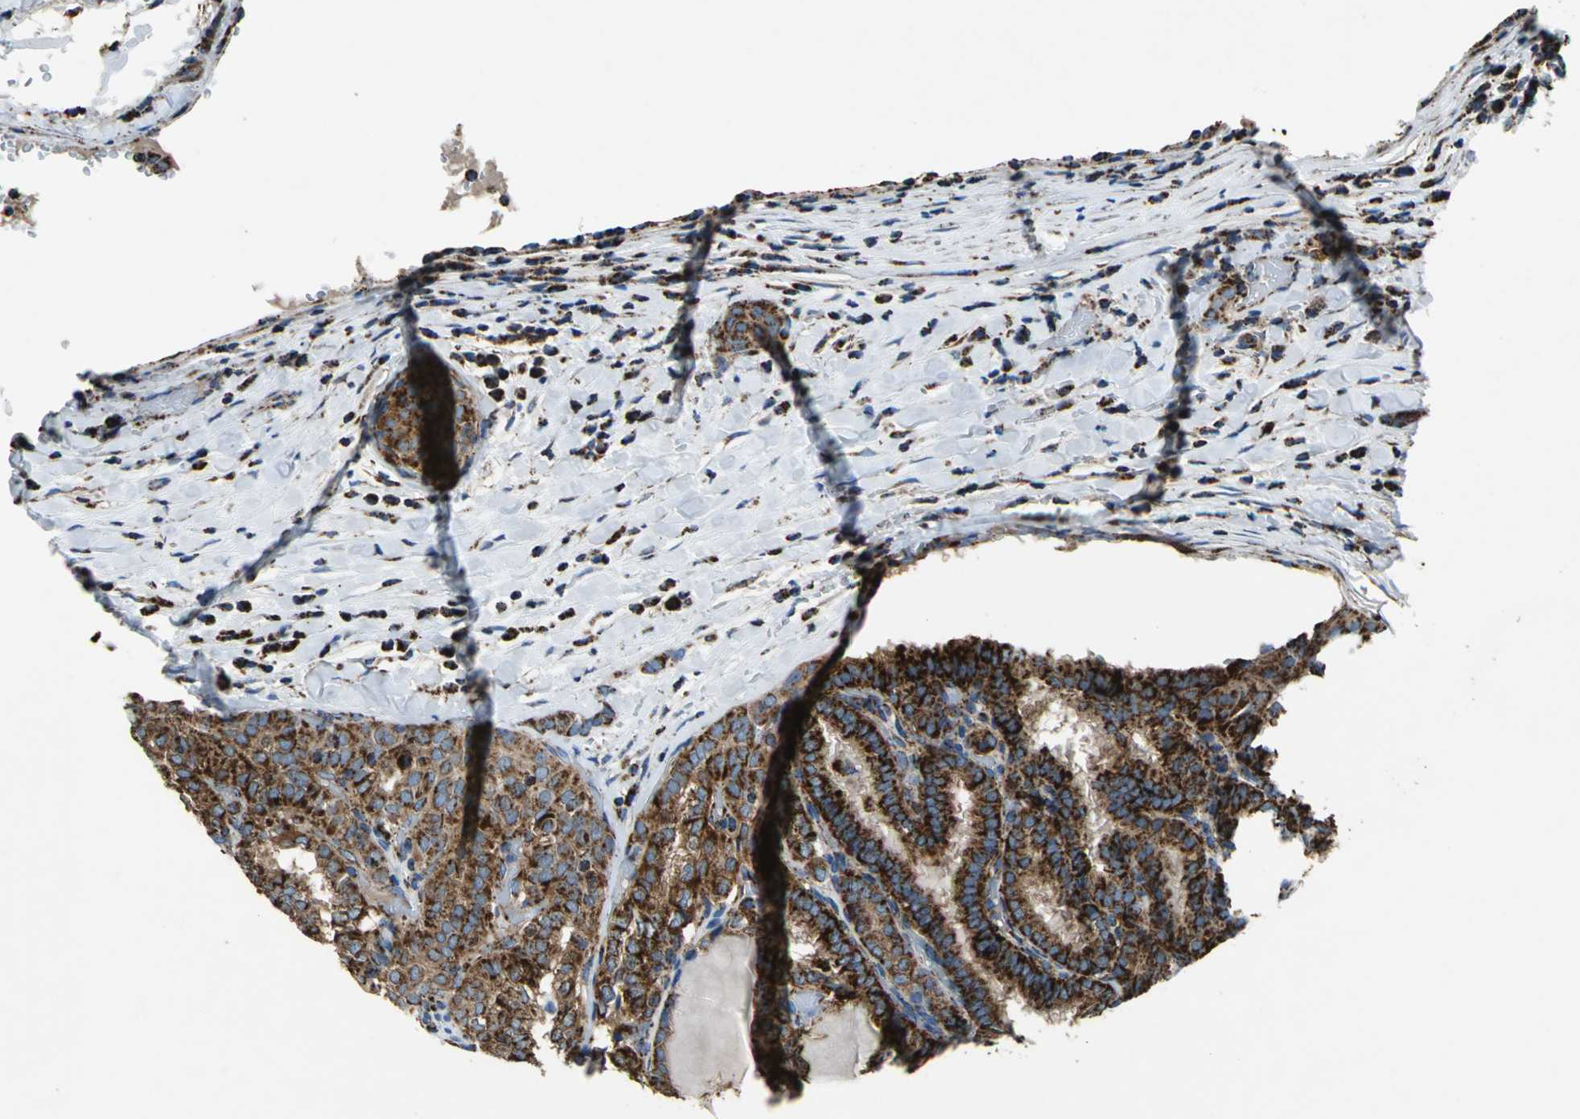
{"staining": {"intensity": "strong", "quantity": ">75%", "location": "cytoplasmic/membranous"}, "tissue": "thyroid cancer", "cell_type": "Tumor cells", "image_type": "cancer", "snomed": [{"axis": "morphology", "description": "Papillary adenocarcinoma, NOS"}, {"axis": "topography", "description": "Thyroid gland"}], "caption": "Human papillary adenocarcinoma (thyroid) stained with a brown dye reveals strong cytoplasmic/membranous positive staining in about >75% of tumor cells.", "gene": "ECH1", "patient": {"sex": "female", "age": 30}}